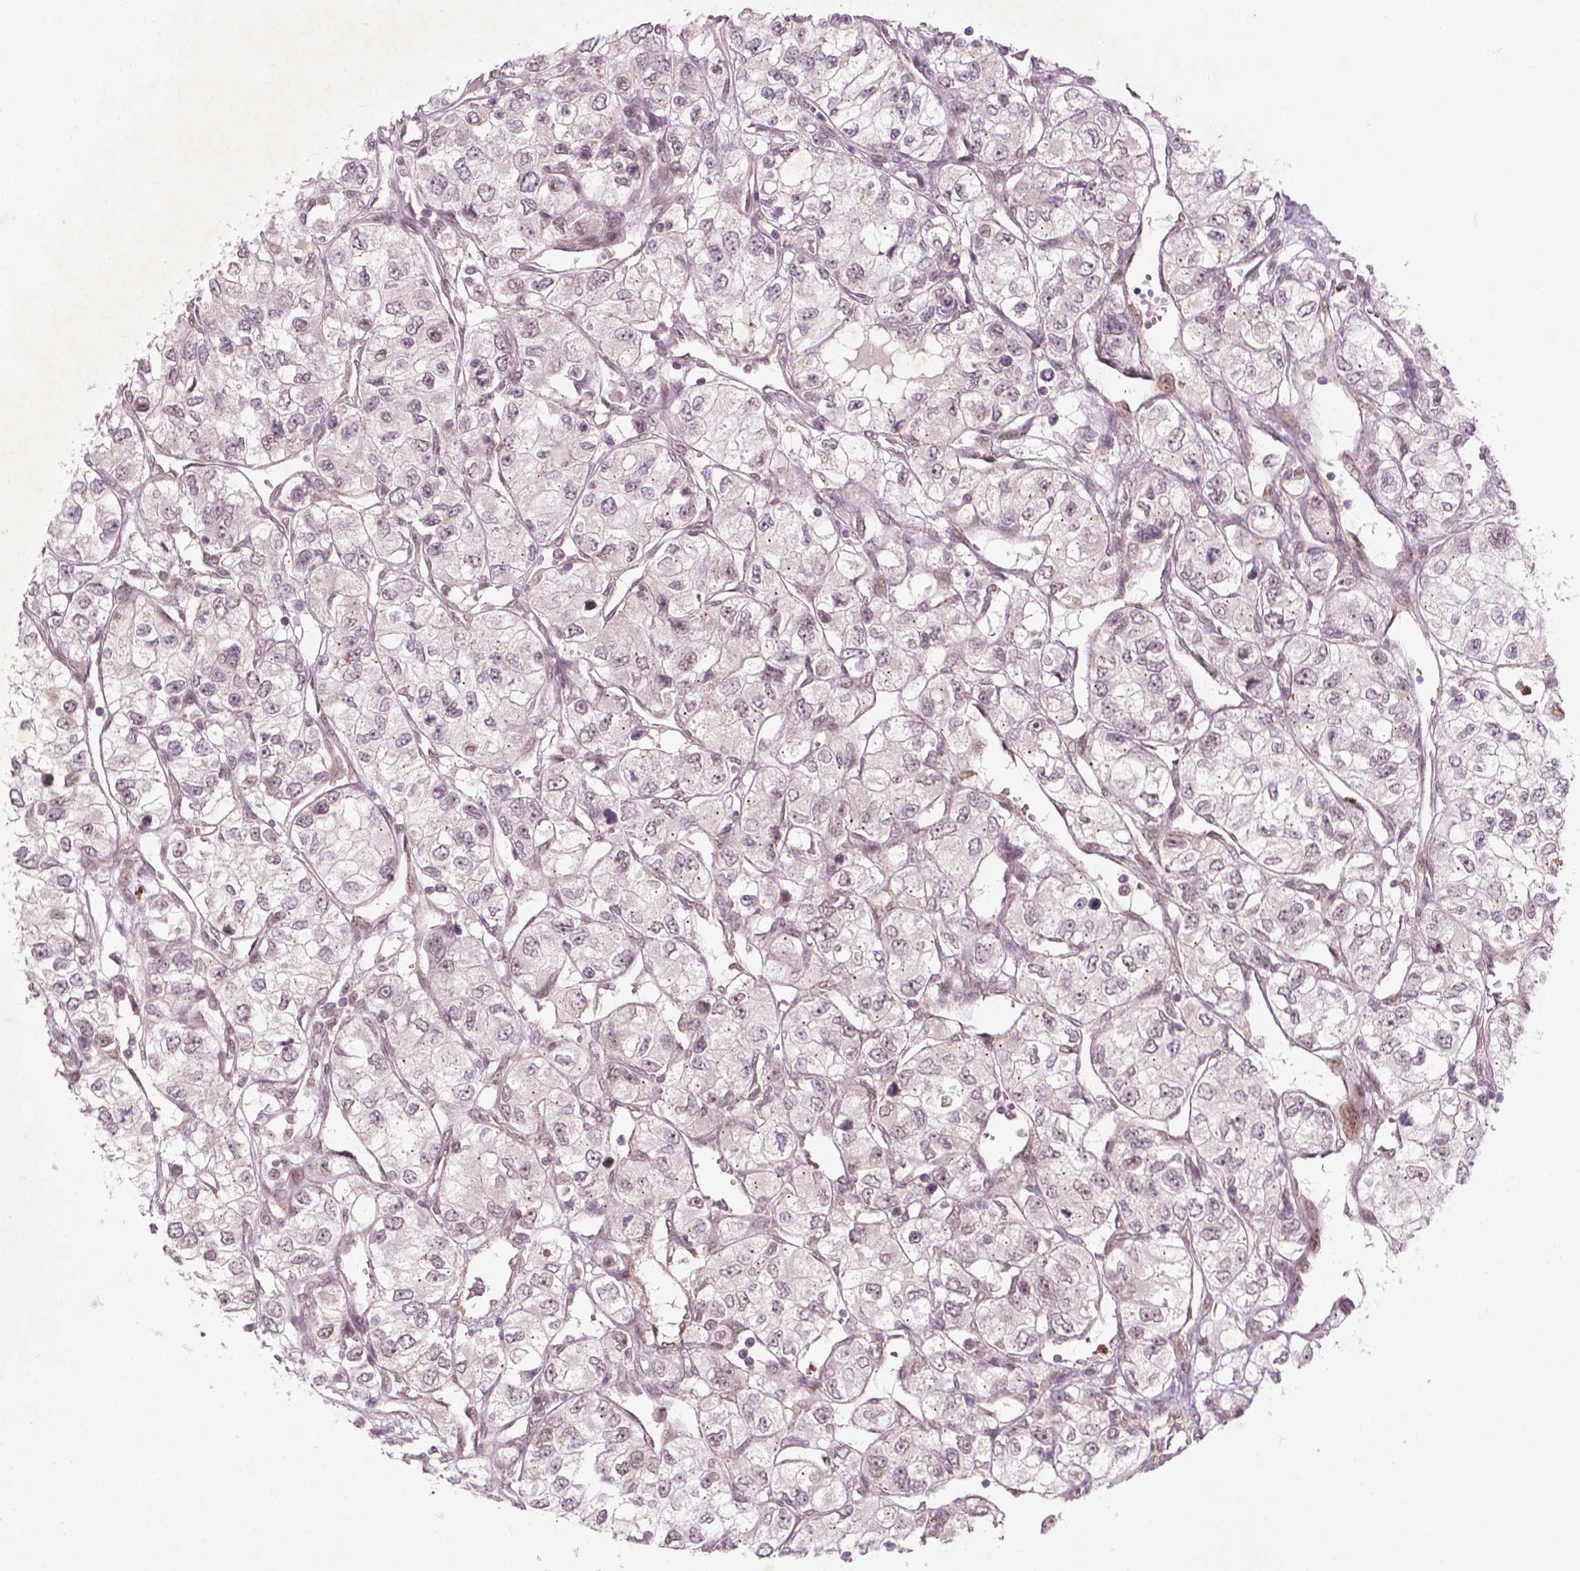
{"staining": {"intensity": "negative", "quantity": "none", "location": "none"}, "tissue": "renal cancer", "cell_type": "Tumor cells", "image_type": "cancer", "snomed": [{"axis": "morphology", "description": "Adenocarcinoma, NOS"}, {"axis": "topography", "description": "Kidney"}], "caption": "An immunohistochemistry (IHC) image of renal adenocarcinoma is shown. There is no staining in tumor cells of renal adenocarcinoma.", "gene": "NFAT5", "patient": {"sex": "female", "age": 59}}